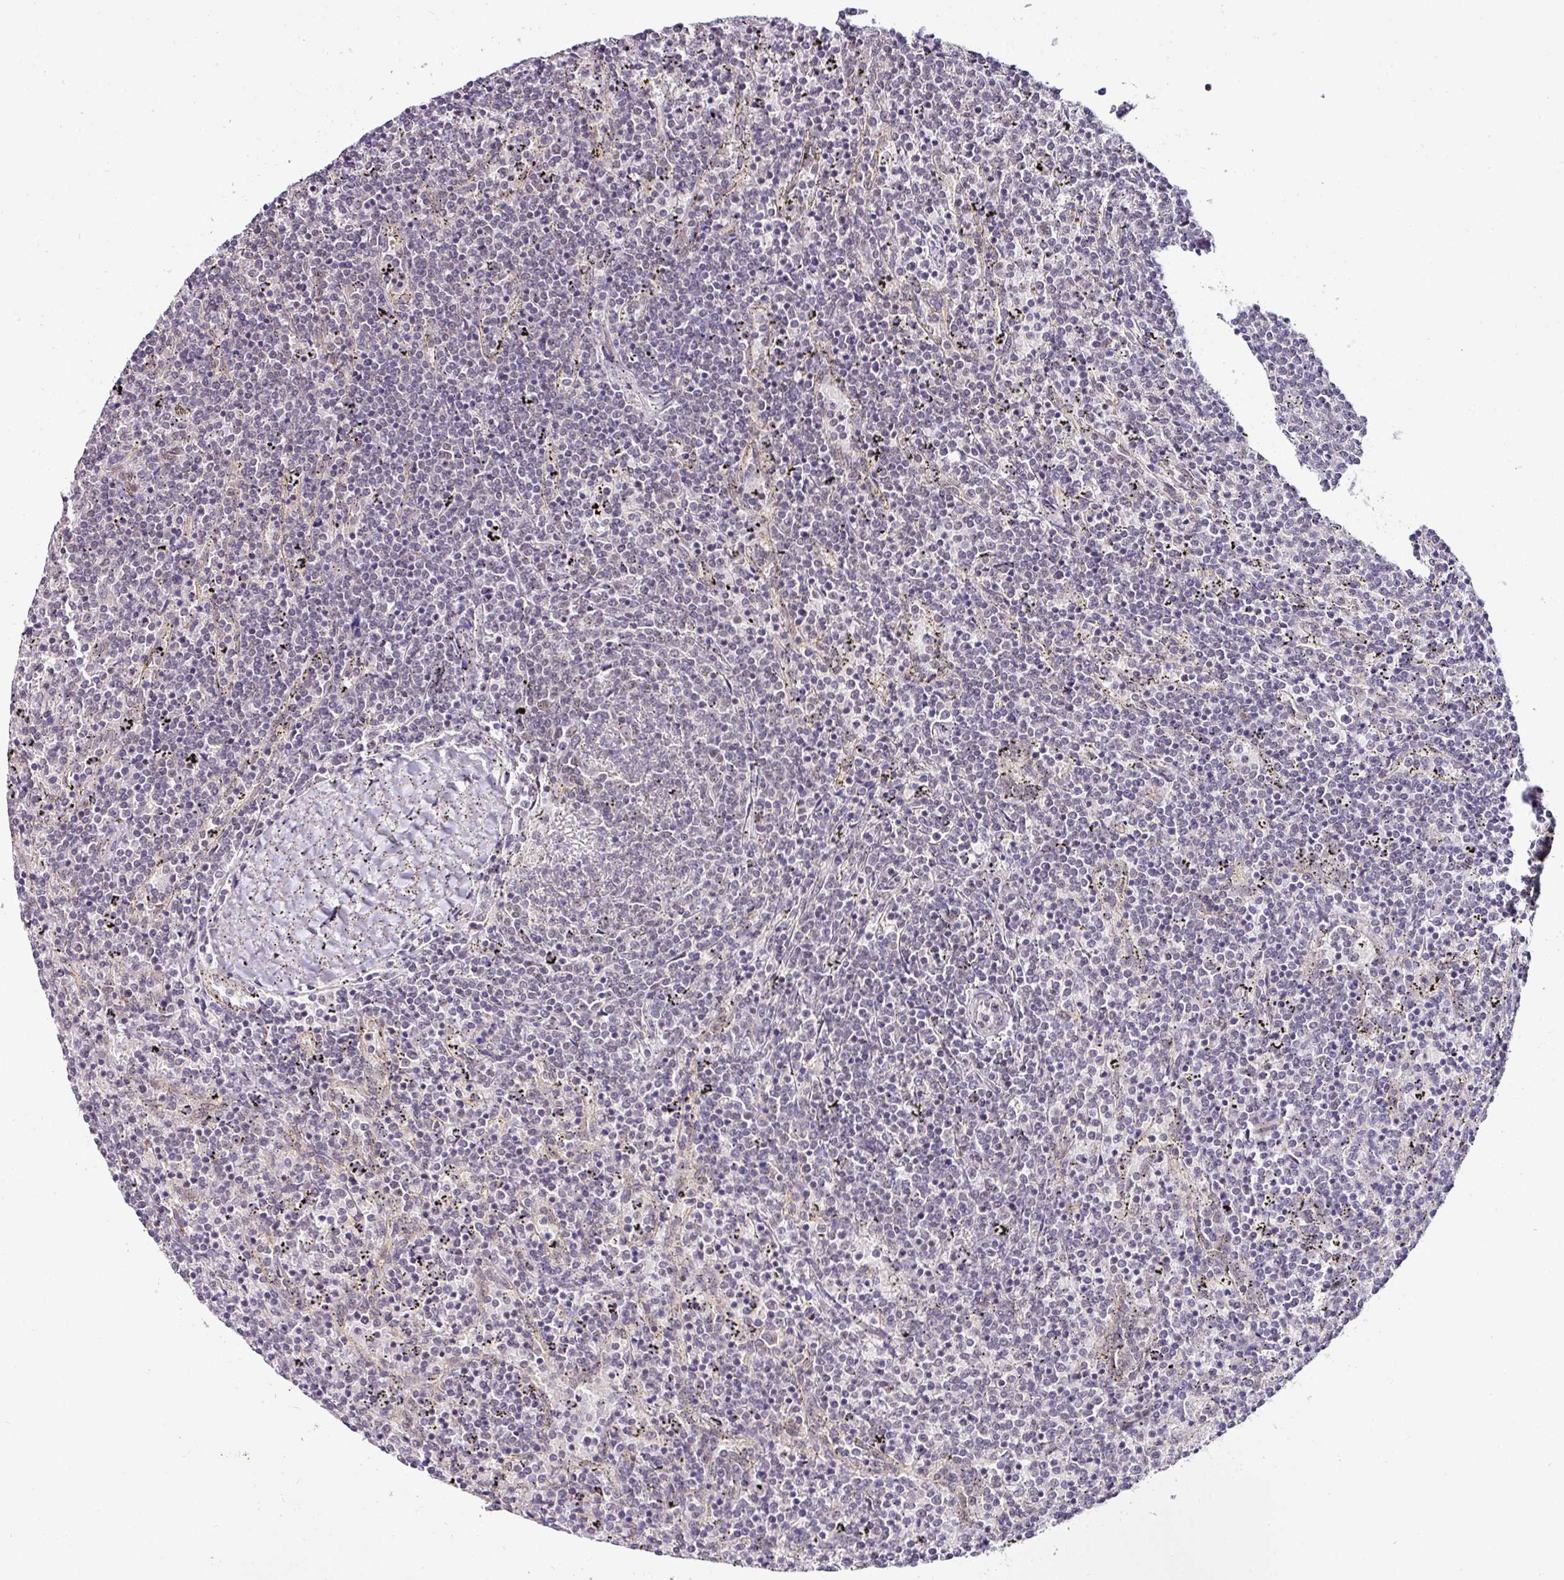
{"staining": {"intensity": "negative", "quantity": "none", "location": "none"}, "tissue": "lymphoma", "cell_type": "Tumor cells", "image_type": "cancer", "snomed": [{"axis": "morphology", "description": "Malignant lymphoma, non-Hodgkin's type, Low grade"}, {"axis": "topography", "description": "Spleen"}], "caption": "Immunohistochemistry photomicrograph of low-grade malignant lymphoma, non-Hodgkin's type stained for a protein (brown), which reveals no expression in tumor cells. The staining was performed using DAB to visualize the protein expression in brown, while the nuclei were stained in blue with hematoxylin (Magnification: 20x).", "gene": "NAPSA", "patient": {"sex": "female", "age": 50}}